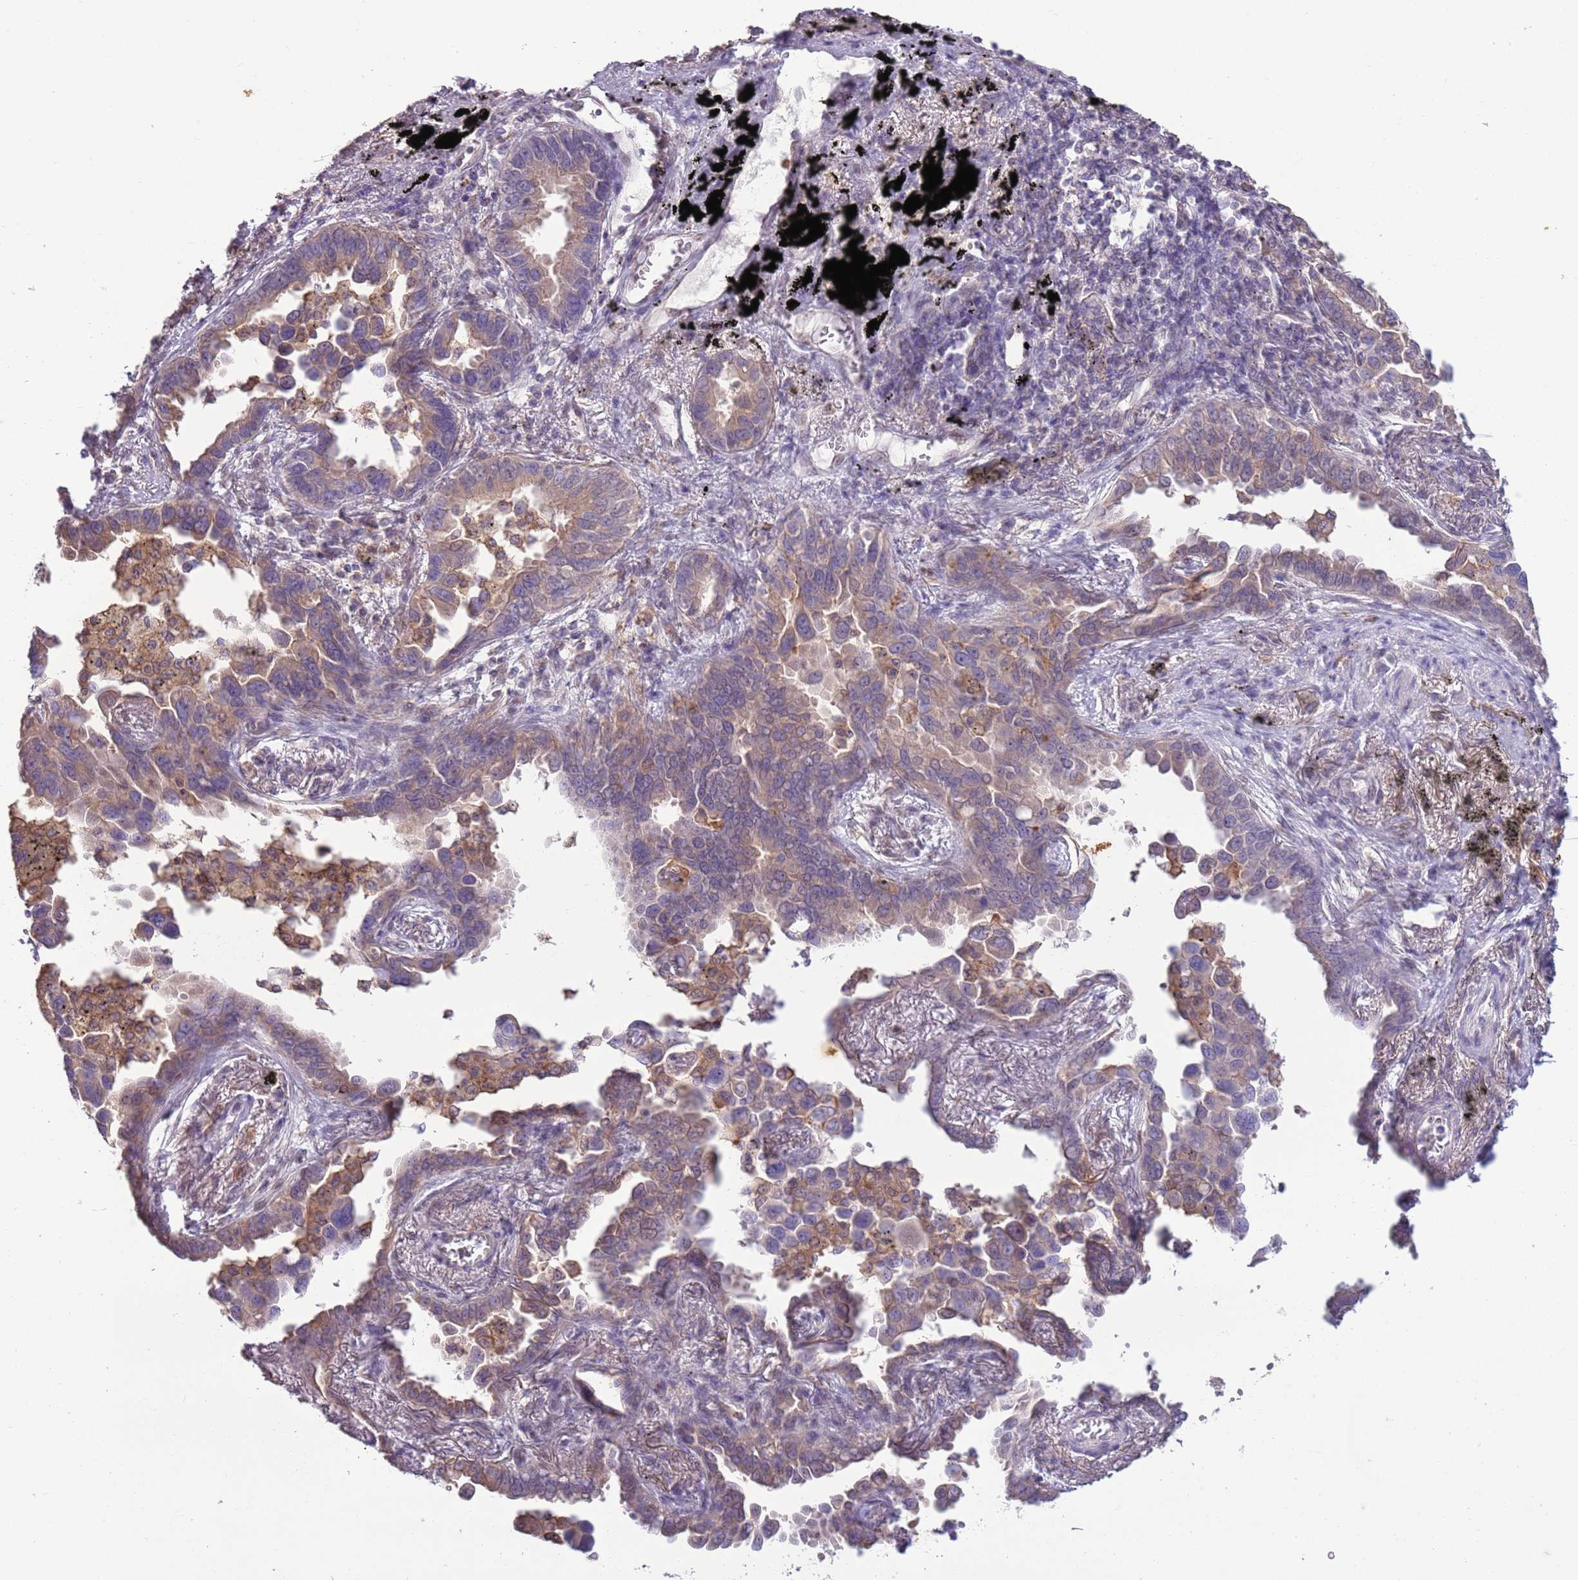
{"staining": {"intensity": "weak", "quantity": "25%-75%", "location": "cytoplasmic/membranous"}, "tissue": "lung cancer", "cell_type": "Tumor cells", "image_type": "cancer", "snomed": [{"axis": "morphology", "description": "Adenocarcinoma, NOS"}, {"axis": "topography", "description": "Lung"}], "caption": "Brown immunohistochemical staining in human lung cancer (adenocarcinoma) shows weak cytoplasmic/membranous positivity in approximately 25%-75% of tumor cells. (Stains: DAB in brown, nuclei in blue, Microscopy: brightfield microscopy at high magnification).", "gene": "CAPN9", "patient": {"sex": "male", "age": 67}}